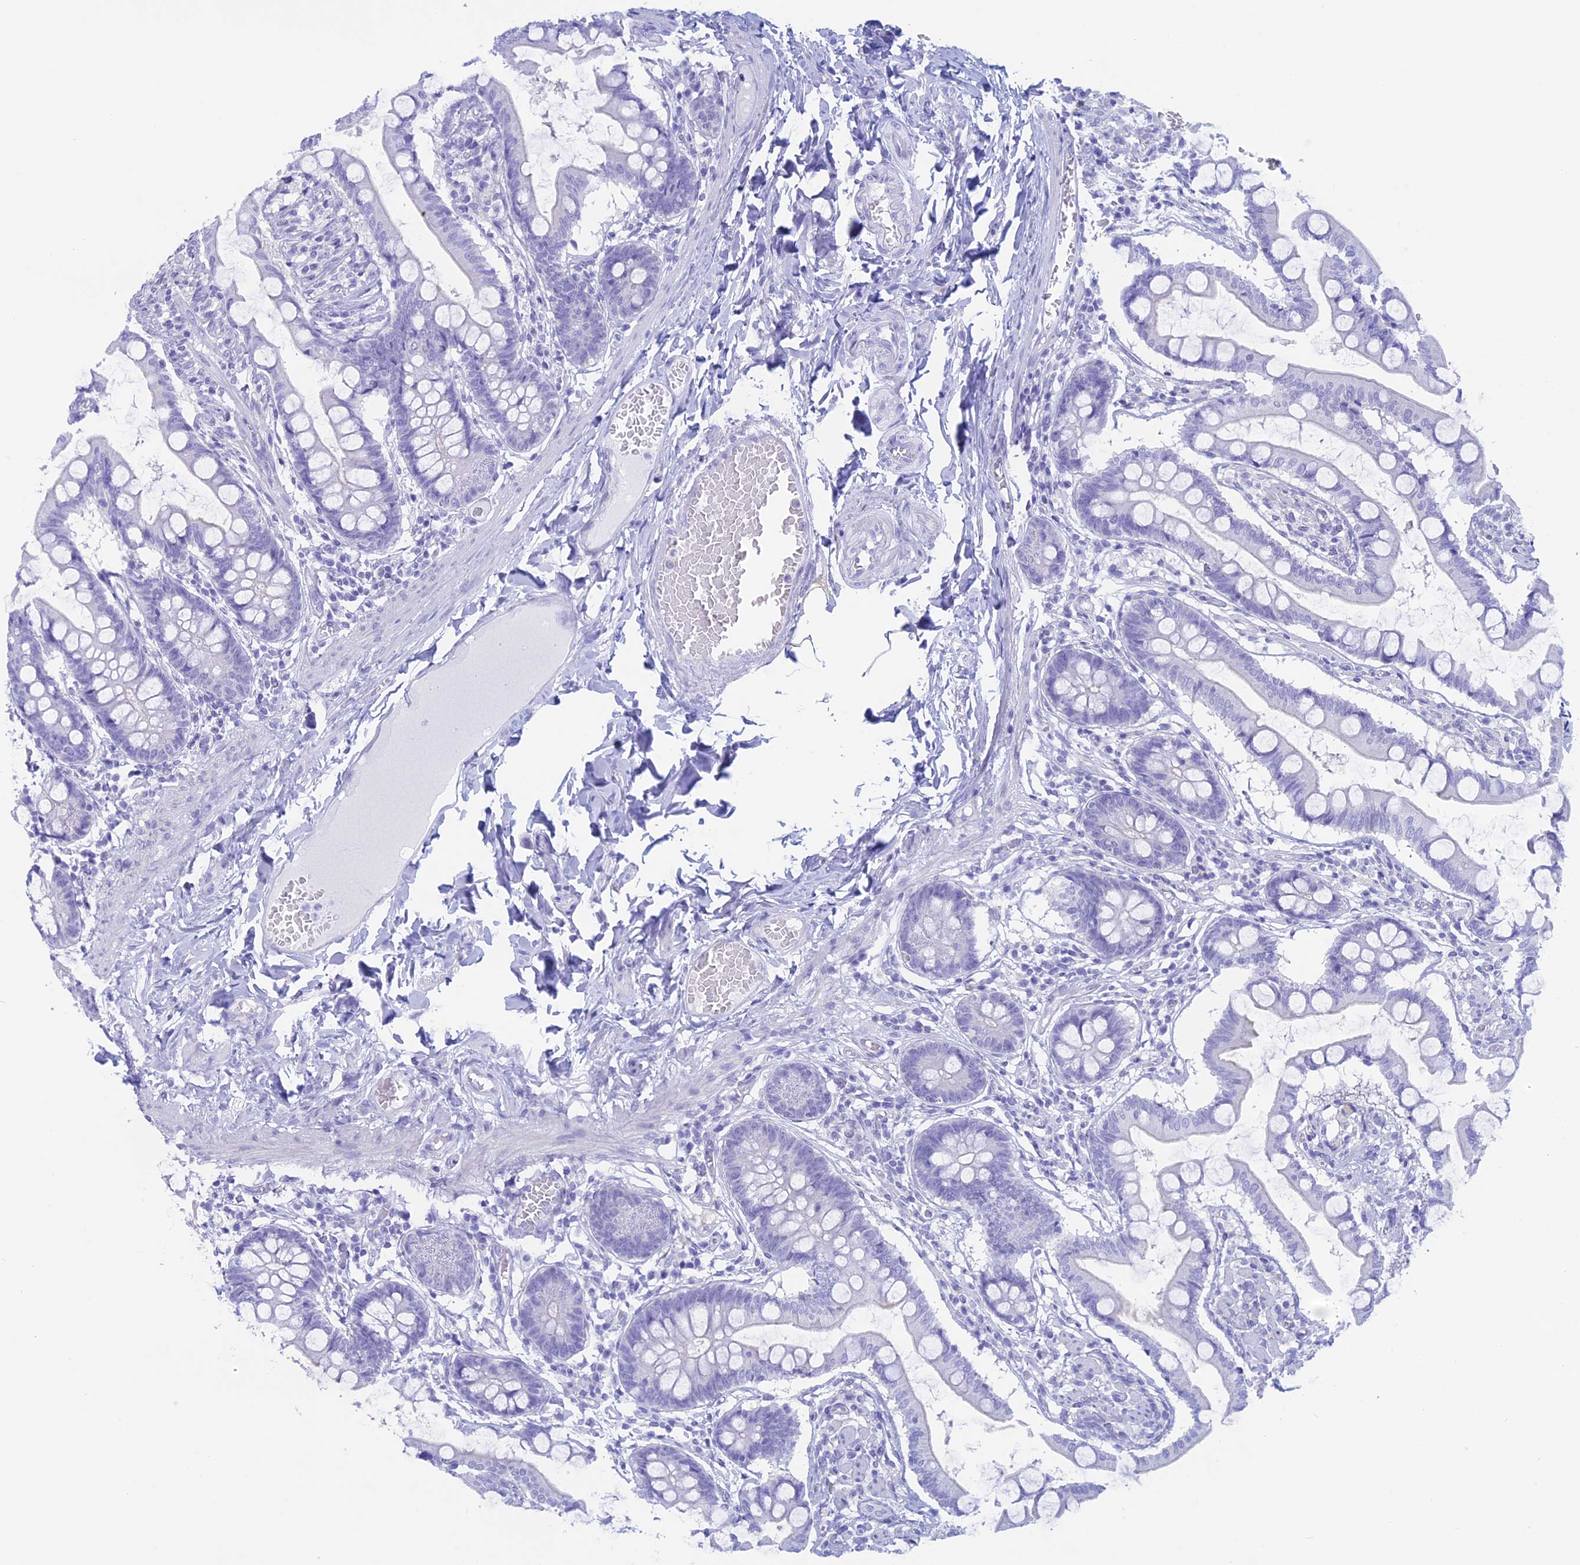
{"staining": {"intensity": "negative", "quantity": "none", "location": "none"}, "tissue": "small intestine", "cell_type": "Glandular cells", "image_type": "normal", "snomed": [{"axis": "morphology", "description": "Normal tissue, NOS"}, {"axis": "topography", "description": "Small intestine"}], "caption": "Glandular cells are negative for protein expression in normal human small intestine. (DAB immunohistochemistry, high magnification).", "gene": "RP1", "patient": {"sex": "male", "age": 41}}